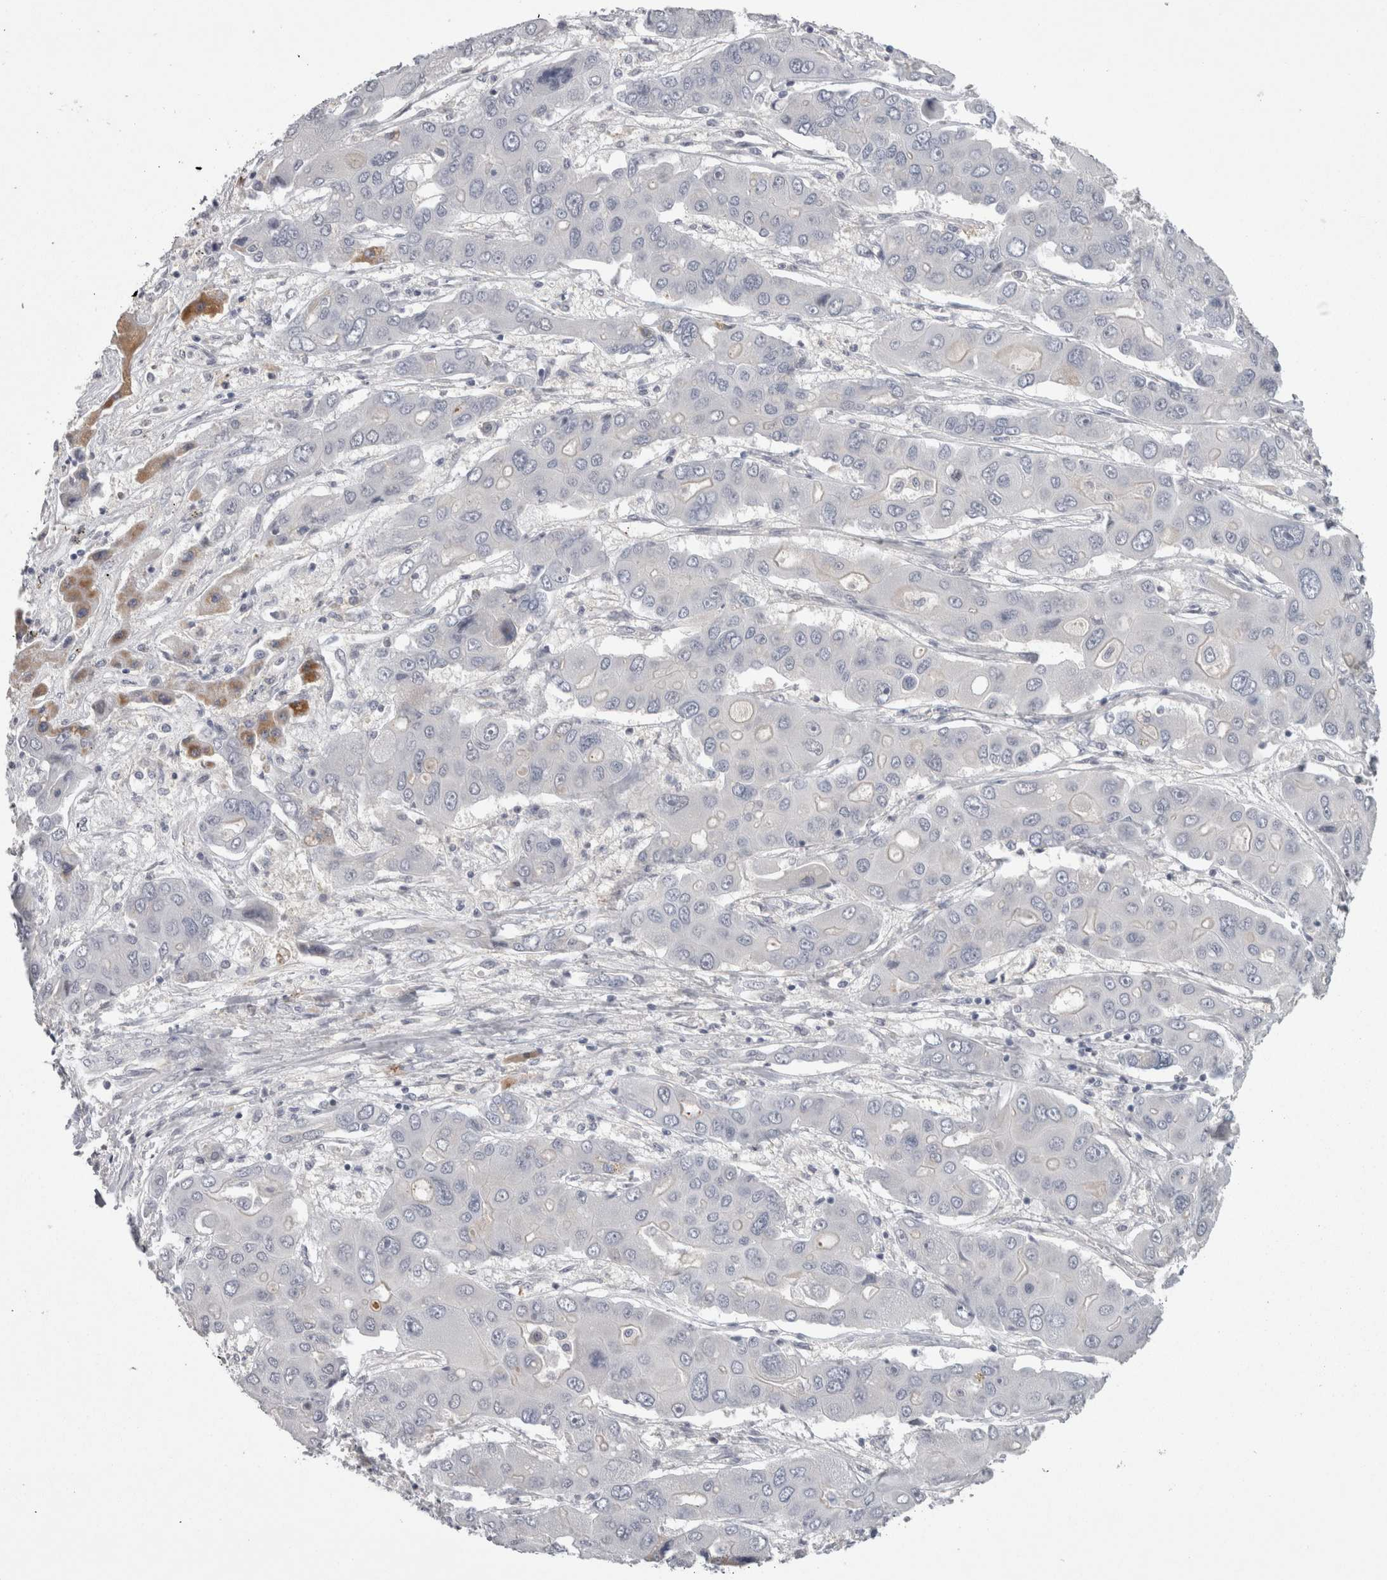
{"staining": {"intensity": "negative", "quantity": "none", "location": "none"}, "tissue": "liver cancer", "cell_type": "Tumor cells", "image_type": "cancer", "snomed": [{"axis": "morphology", "description": "Cholangiocarcinoma"}, {"axis": "topography", "description": "Liver"}], "caption": "Liver cancer was stained to show a protein in brown. There is no significant staining in tumor cells.", "gene": "TCAP", "patient": {"sex": "male", "age": 67}}